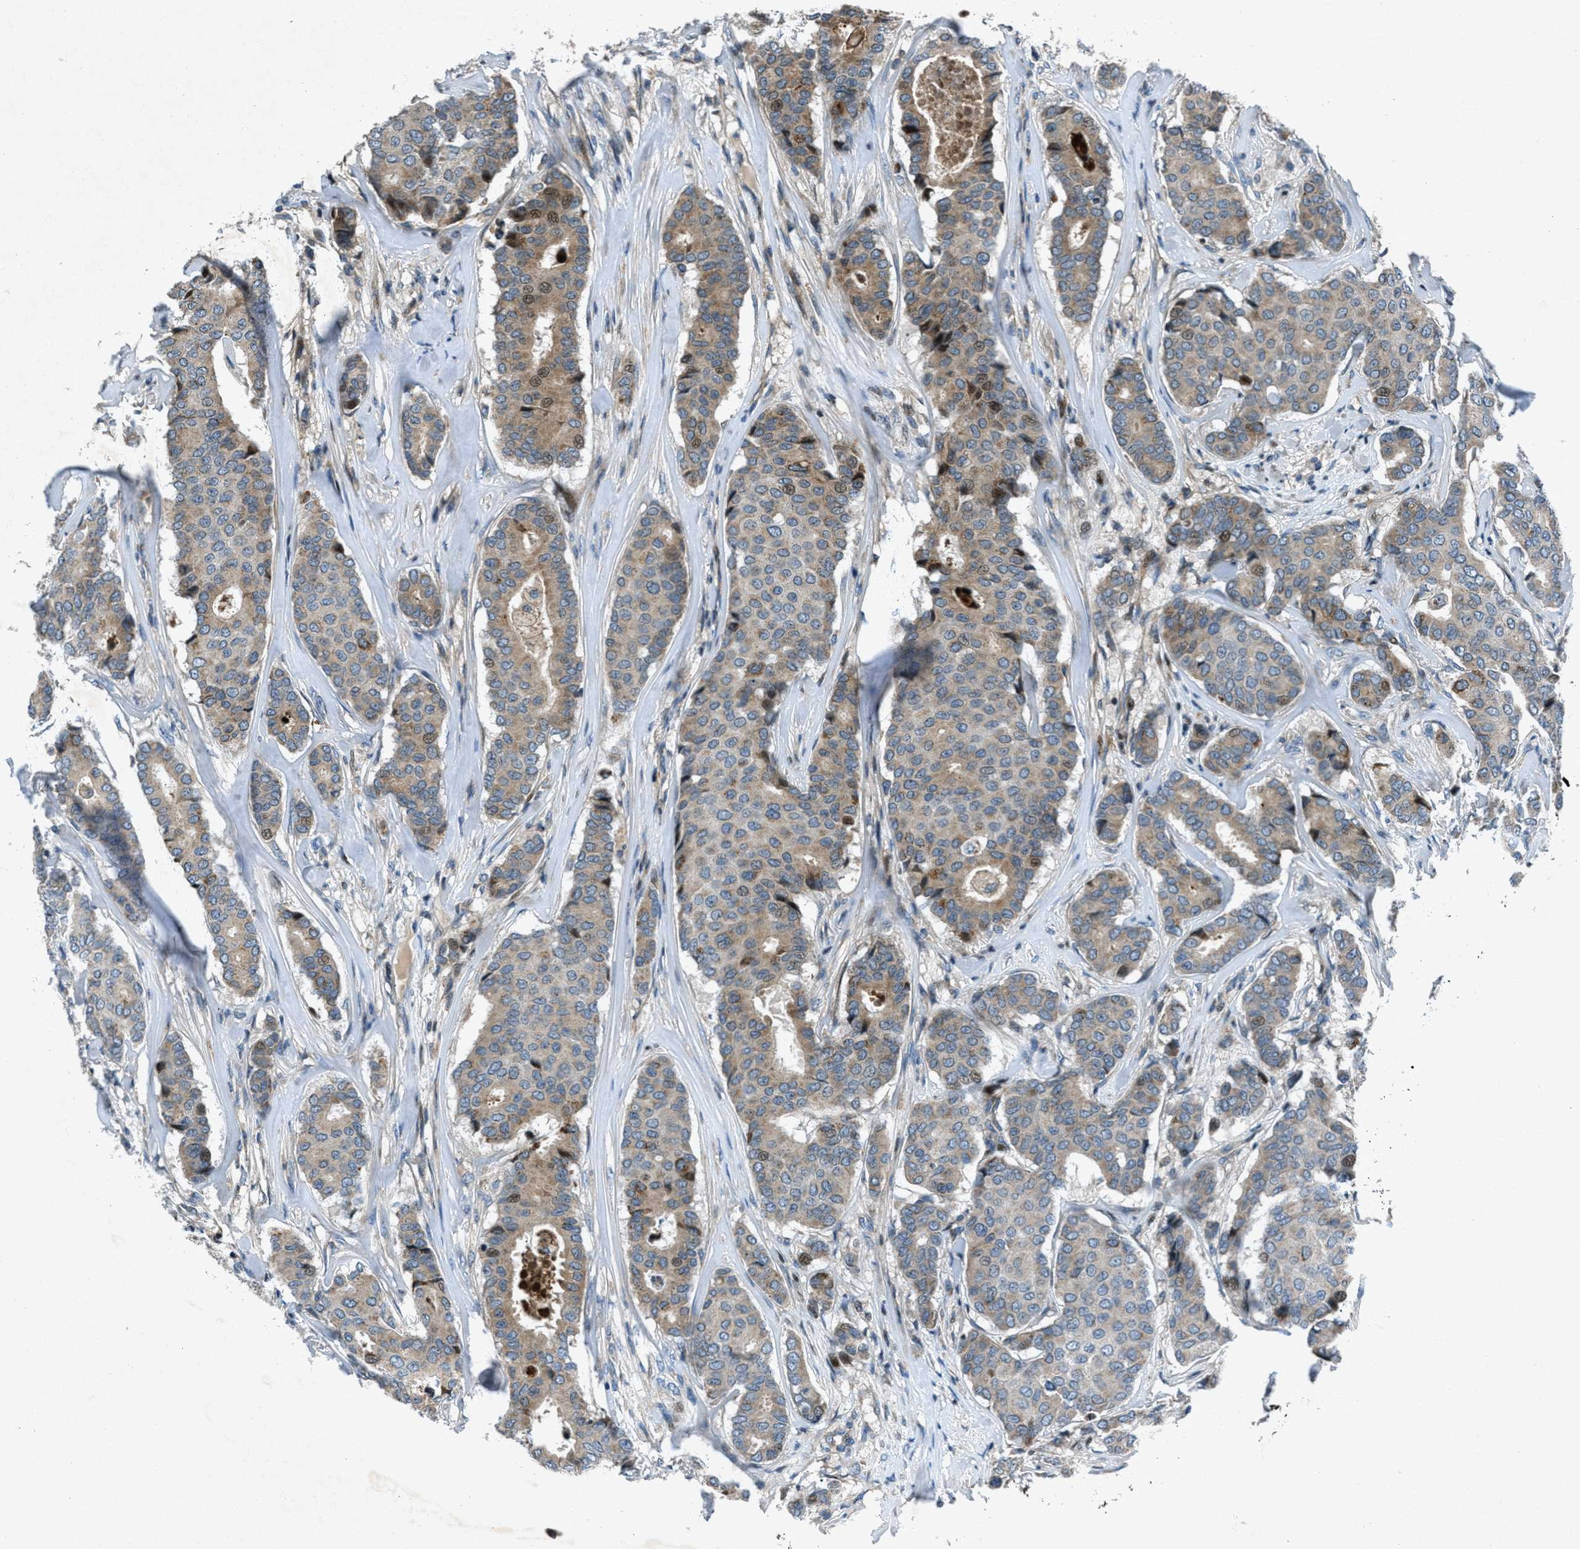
{"staining": {"intensity": "moderate", "quantity": "25%-75%", "location": "cytoplasmic/membranous,nuclear"}, "tissue": "breast cancer", "cell_type": "Tumor cells", "image_type": "cancer", "snomed": [{"axis": "morphology", "description": "Duct carcinoma"}, {"axis": "topography", "description": "Breast"}], "caption": "Moderate cytoplasmic/membranous and nuclear expression is identified in approximately 25%-75% of tumor cells in breast intraductal carcinoma.", "gene": "CLEC2D", "patient": {"sex": "female", "age": 75}}